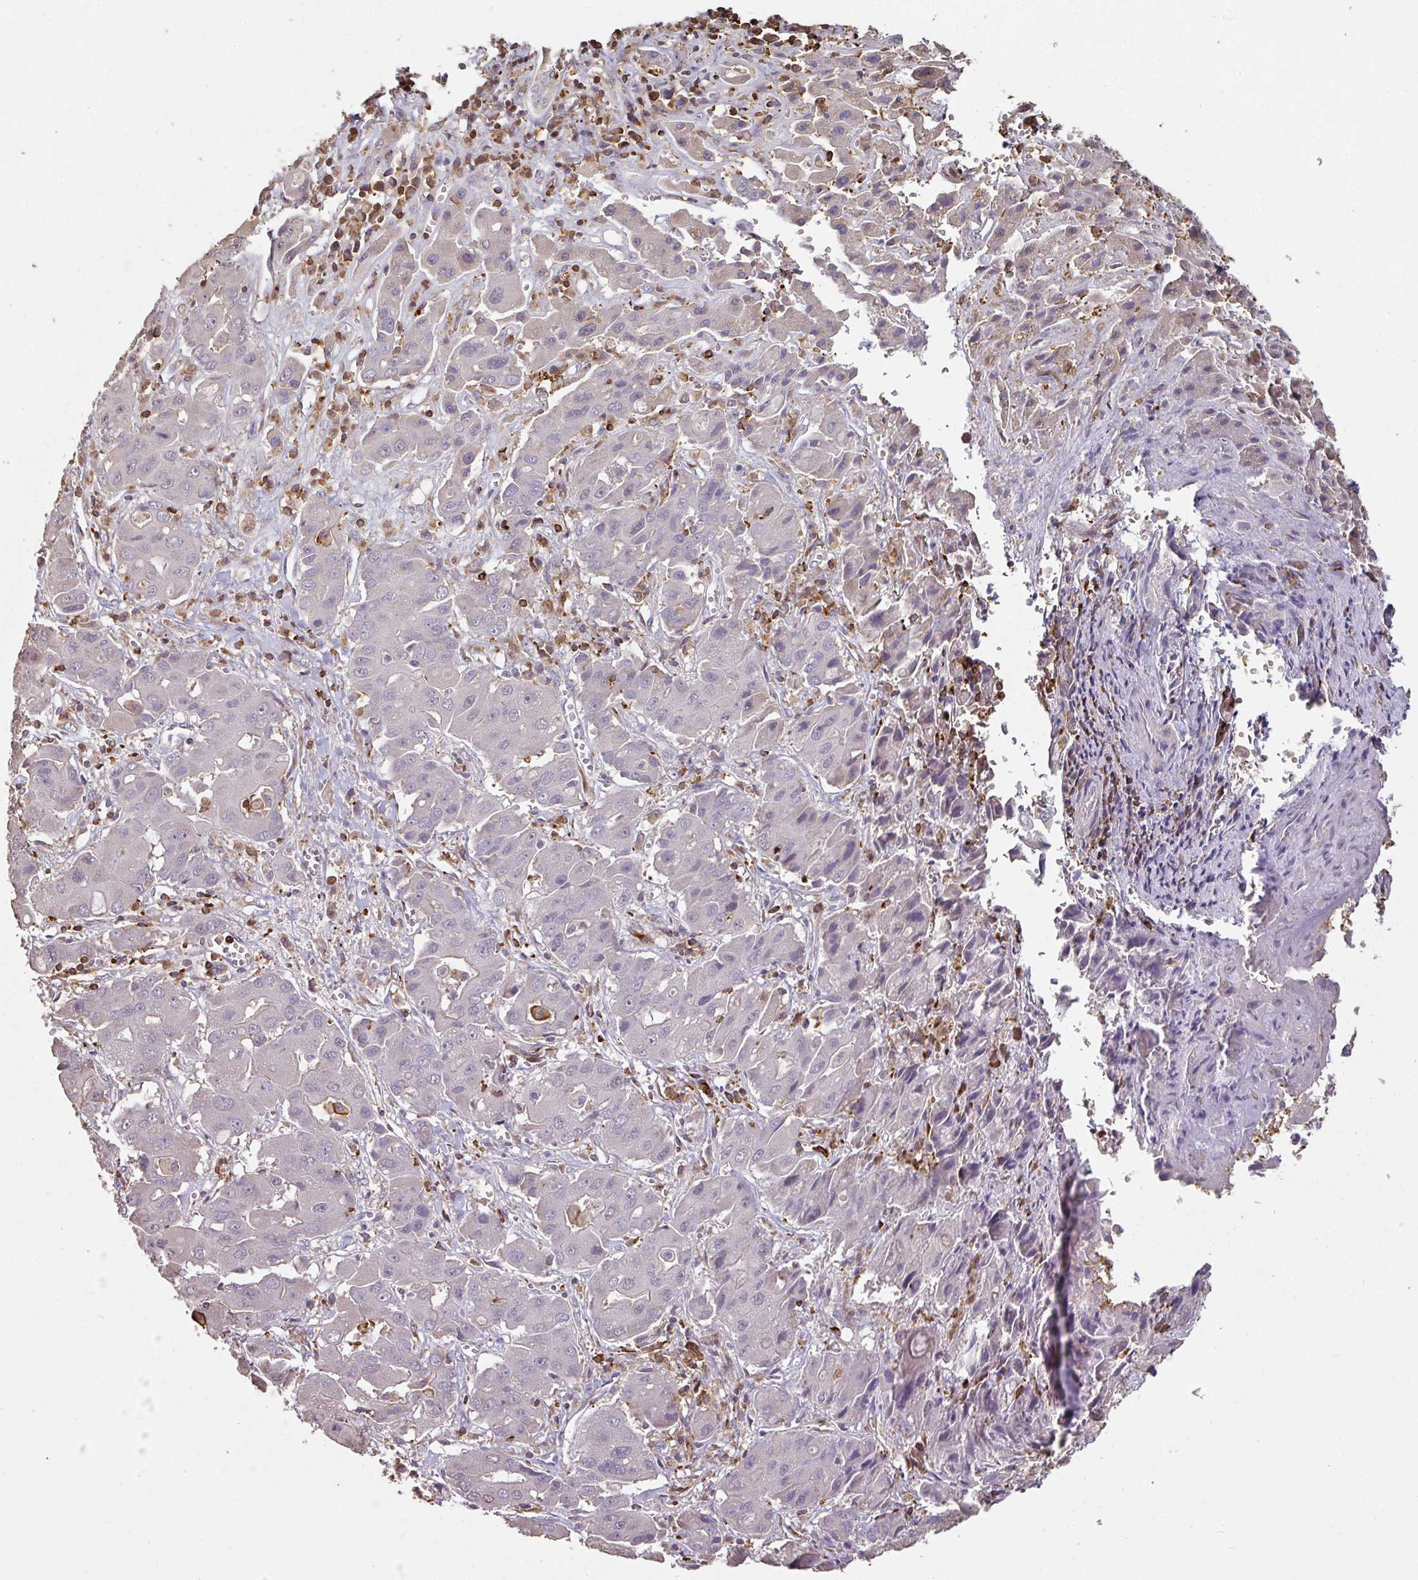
{"staining": {"intensity": "negative", "quantity": "none", "location": "none"}, "tissue": "liver cancer", "cell_type": "Tumor cells", "image_type": "cancer", "snomed": [{"axis": "morphology", "description": "Cholangiocarcinoma"}, {"axis": "topography", "description": "Liver"}], "caption": "There is no significant expression in tumor cells of liver cancer.", "gene": "OLFML2B", "patient": {"sex": "male", "age": 67}}